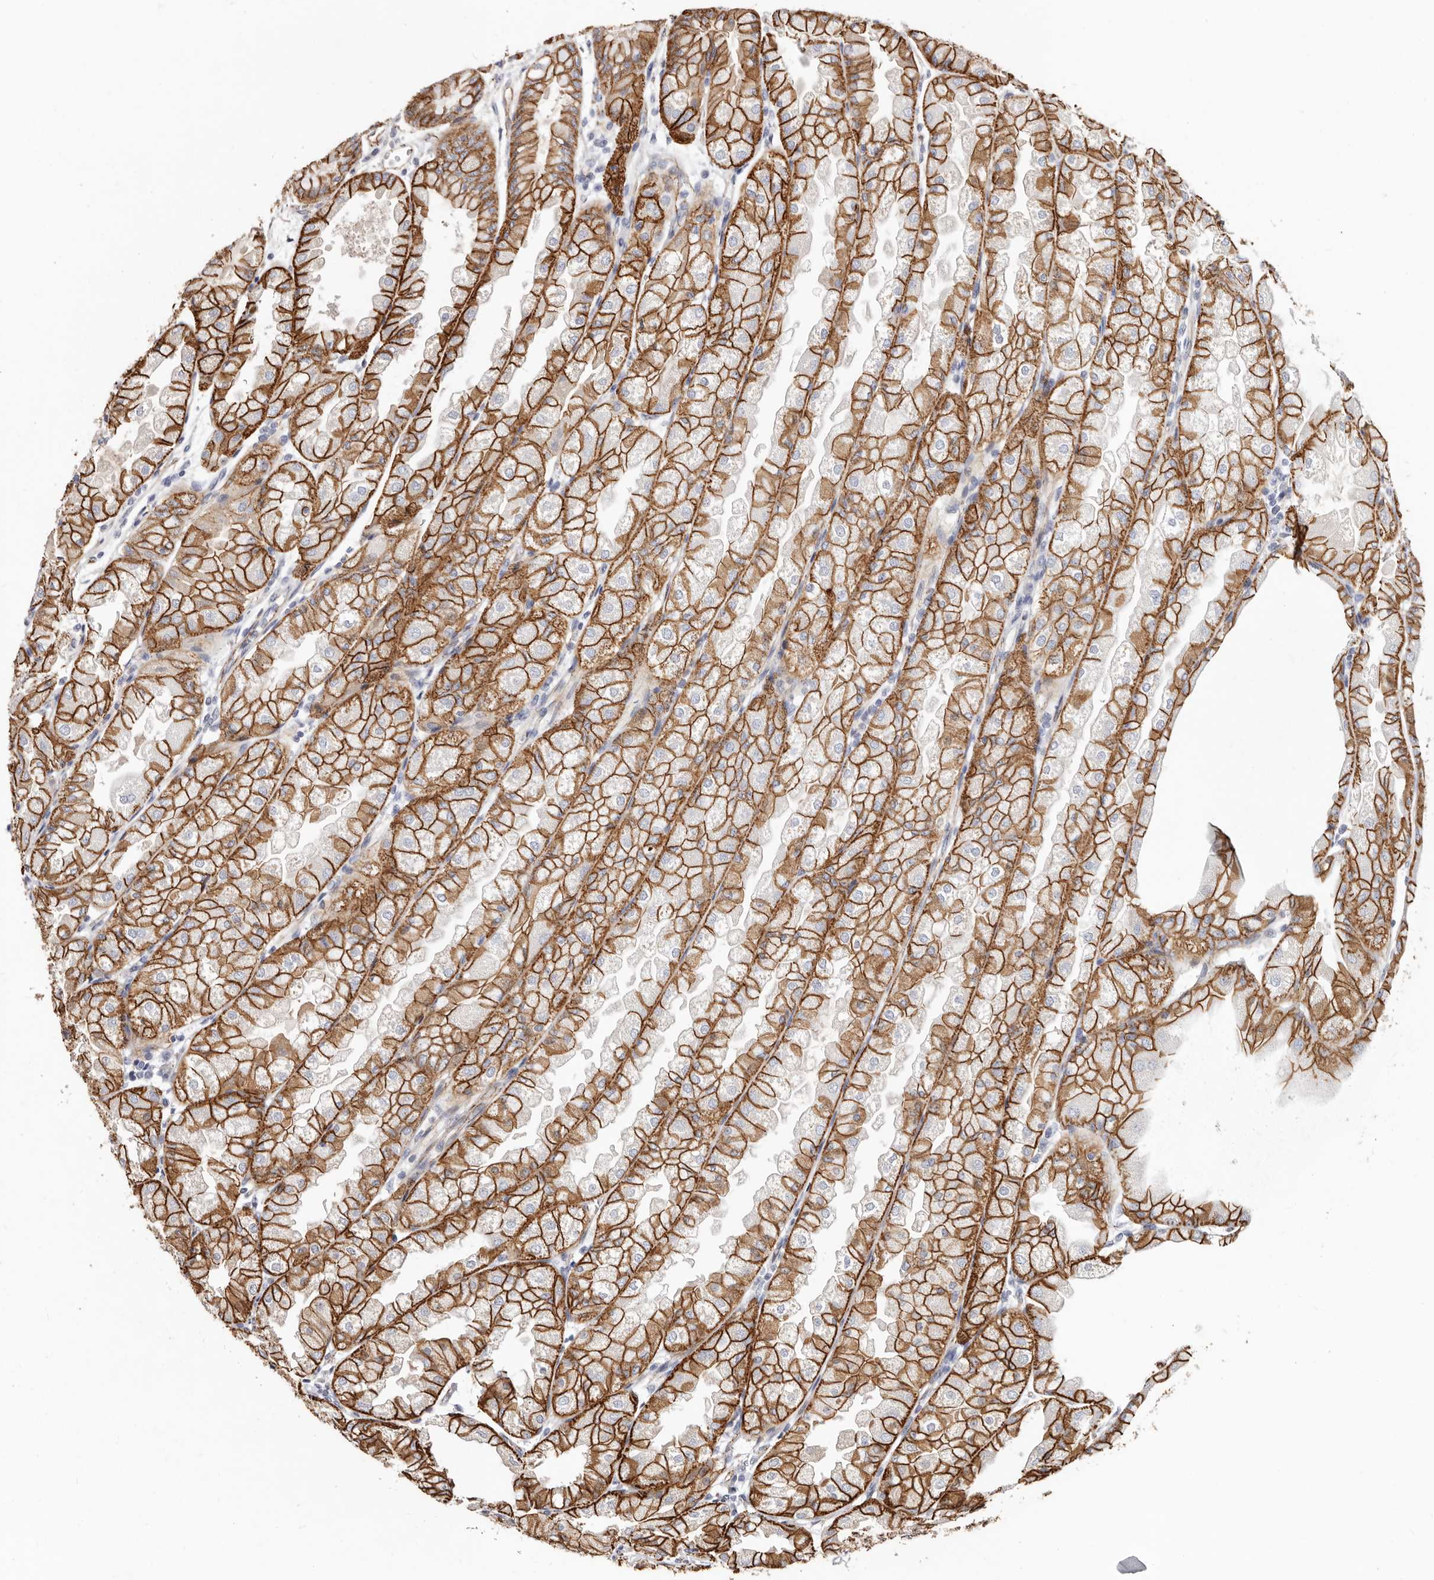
{"staining": {"intensity": "strong", "quantity": ">75%", "location": "cytoplasmic/membranous"}, "tissue": "stomach", "cell_type": "Glandular cells", "image_type": "normal", "snomed": [{"axis": "morphology", "description": "Normal tissue, NOS"}, {"axis": "topography", "description": "Stomach, upper"}], "caption": "Benign stomach displays strong cytoplasmic/membranous staining in about >75% of glandular cells.", "gene": "CTNNB1", "patient": {"sex": "male", "age": 47}}